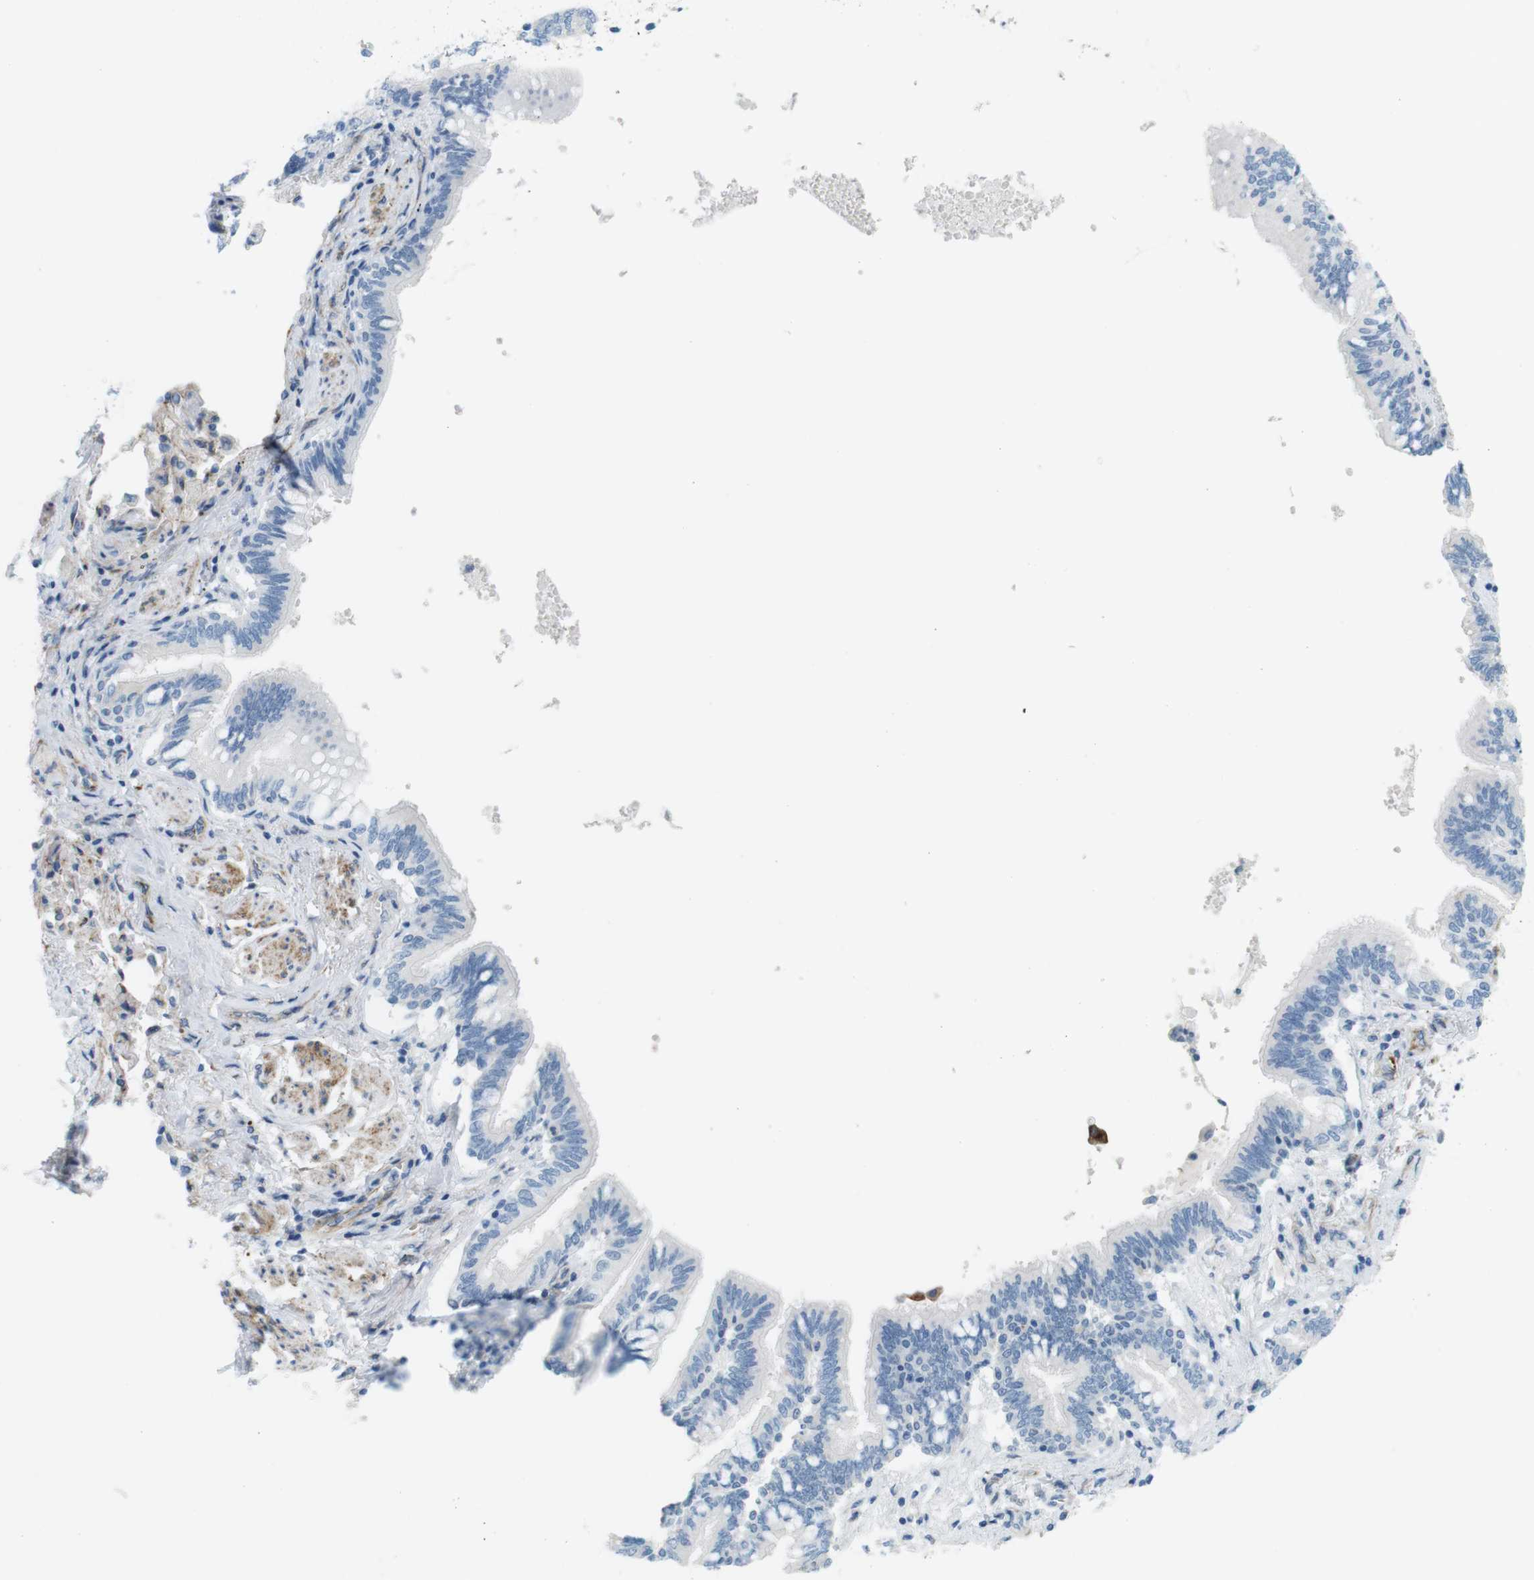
{"staining": {"intensity": "negative", "quantity": "none", "location": "none"}, "tissue": "bronchus", "cell_type": "Respiratory epithelial cells", "image_type": "normal", "snomed": [{"axis": "morphology", "description": "Normal tissue, NOS"}, {"axis": "topography", "description": "Bronchus"}, {"axis": "topography", "description": "Lung"}], "caption": "Immunohistochemistry (IHC) photomicrograph of benign human bronchus stained for a protein (brown), which demonstrates no positivity in respiratory epithelial cells.", "gene": "MYH9", "patient": {"sex": "male", "age": 64}}